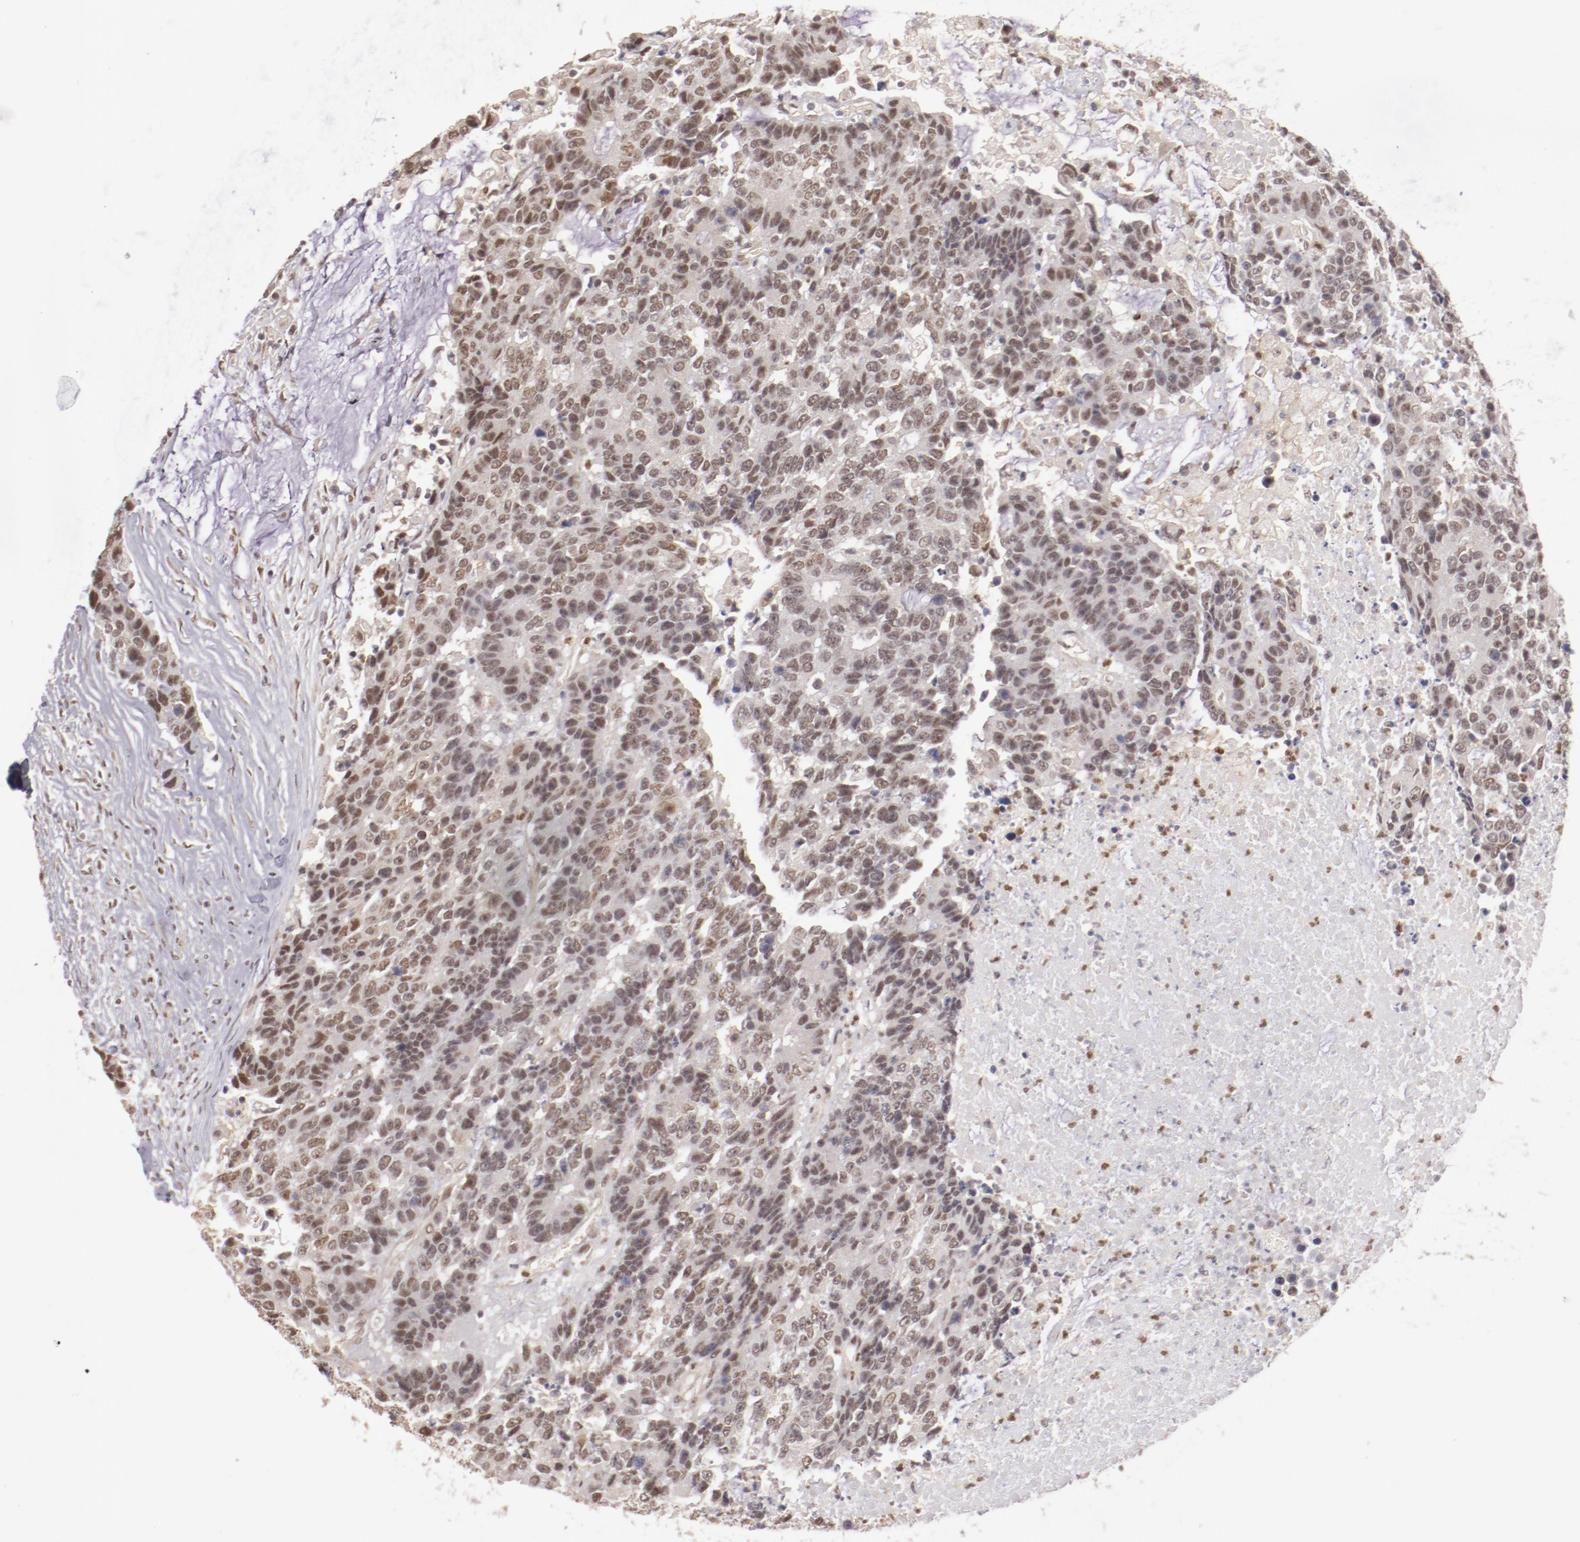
{"staining": {"intensity": "weak", "quantity": ">75%", "location": "cytoplasmic/membranous,nuclear"}, "tissue": "colorectal cancer", "cell_type": "Tumor cells", "image_type": "cancer", "snomed": [{"axis": "morphology", "description": "Adenocarcinoma, NOS"}, {"axis": "topography", "description": "Colon"}], "caption": "A high-resolution micrograph shows immunohistochemistry (IHC) staining of colorectal cancer, which shows weak cytoplasmic/membranous and nuclear staining in approximately >75% of tumor cells.", "gene": "NFE2", "patient": {"sex": "female", "age": 86}}